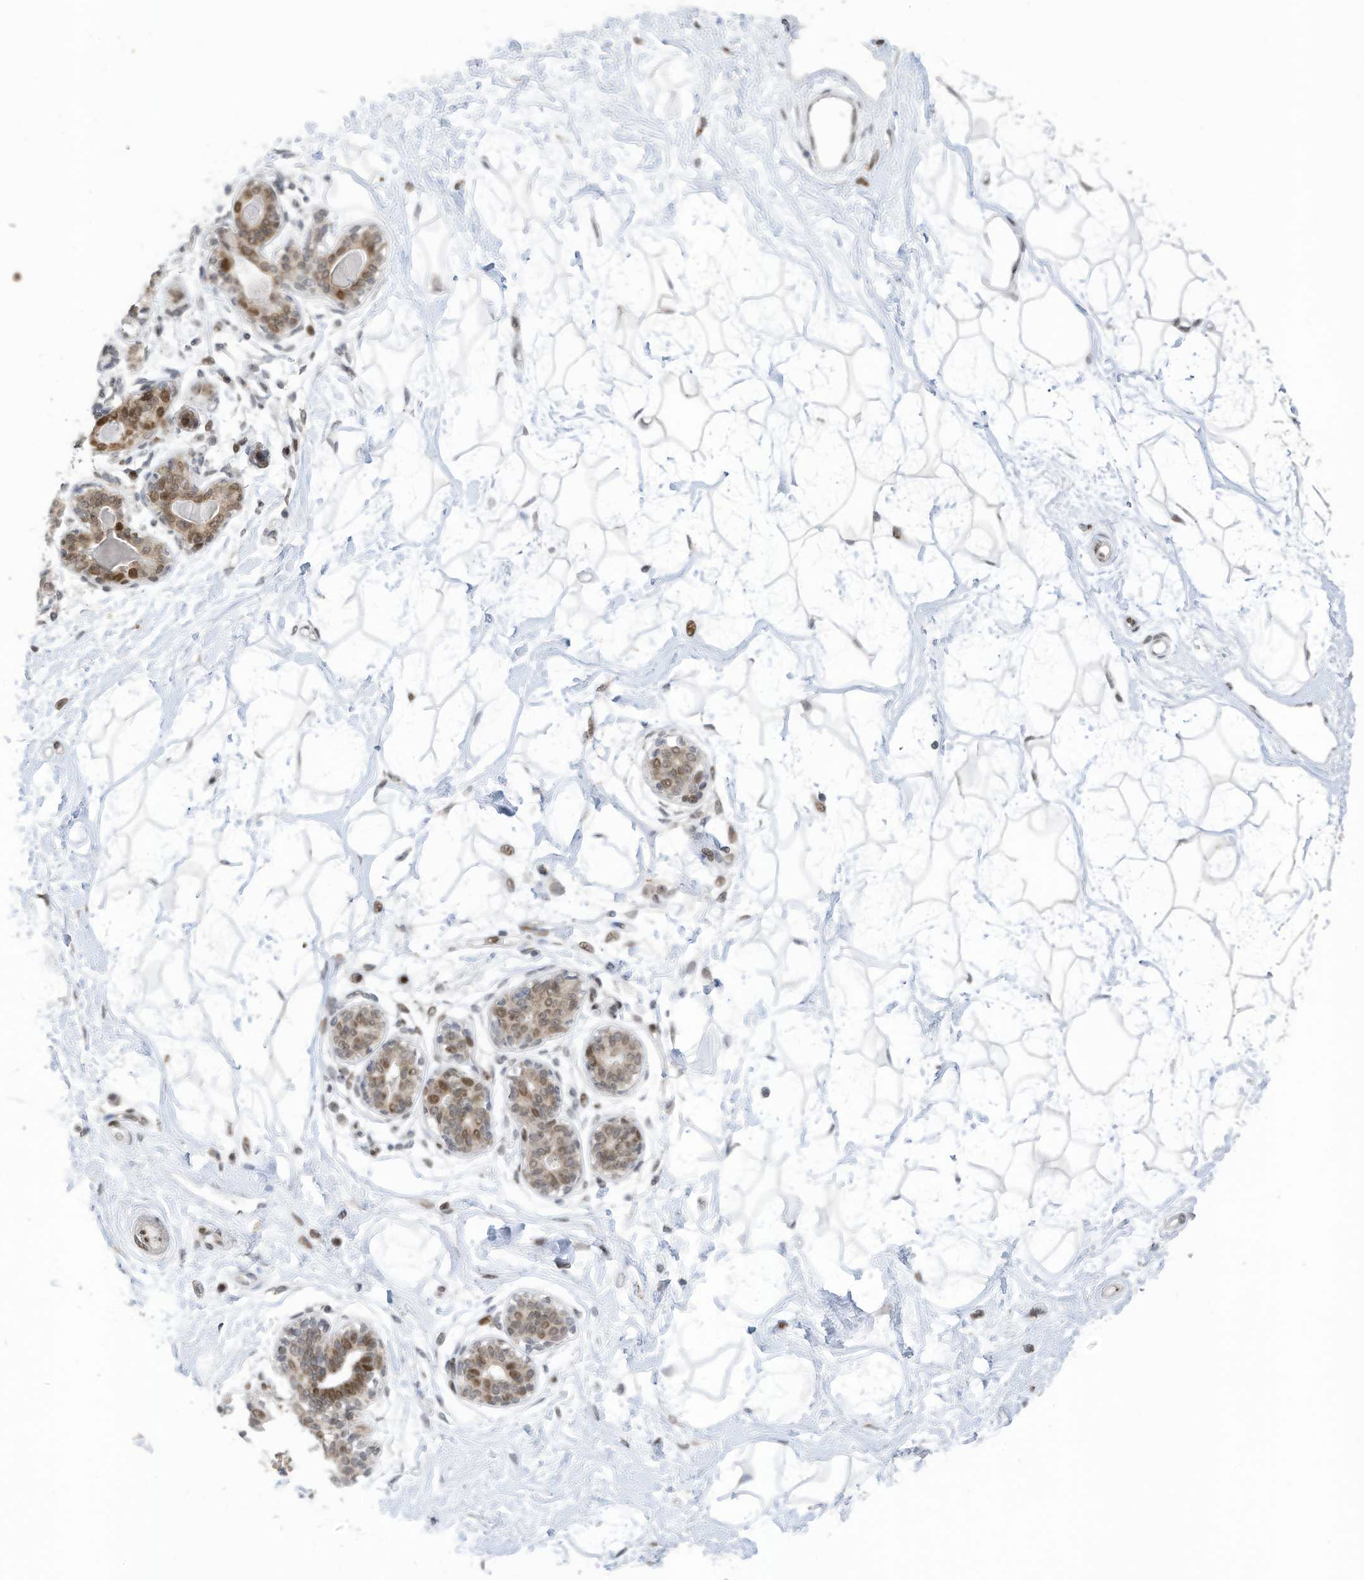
{"staining": {"intensity": "weak", "quantity": ">75%", "location": "cytoplasmic/membranous"}, "tissue": "breast", "cell_type": "Adipocytes", "image_type": "normal", "snomed": [{"axis": "morphology", "description": "Normal tissue, NOS"}, {"axis": "topography", "description": "Breast"}], "caption": "Immunohistochemical staining of benign human breast shows >75% levels of weak cytoplasmic/membranous protein expression in approximately >75% of adipocytes.", "gene": "RABL3", "patient": {"sex": "female", "age": 45}}